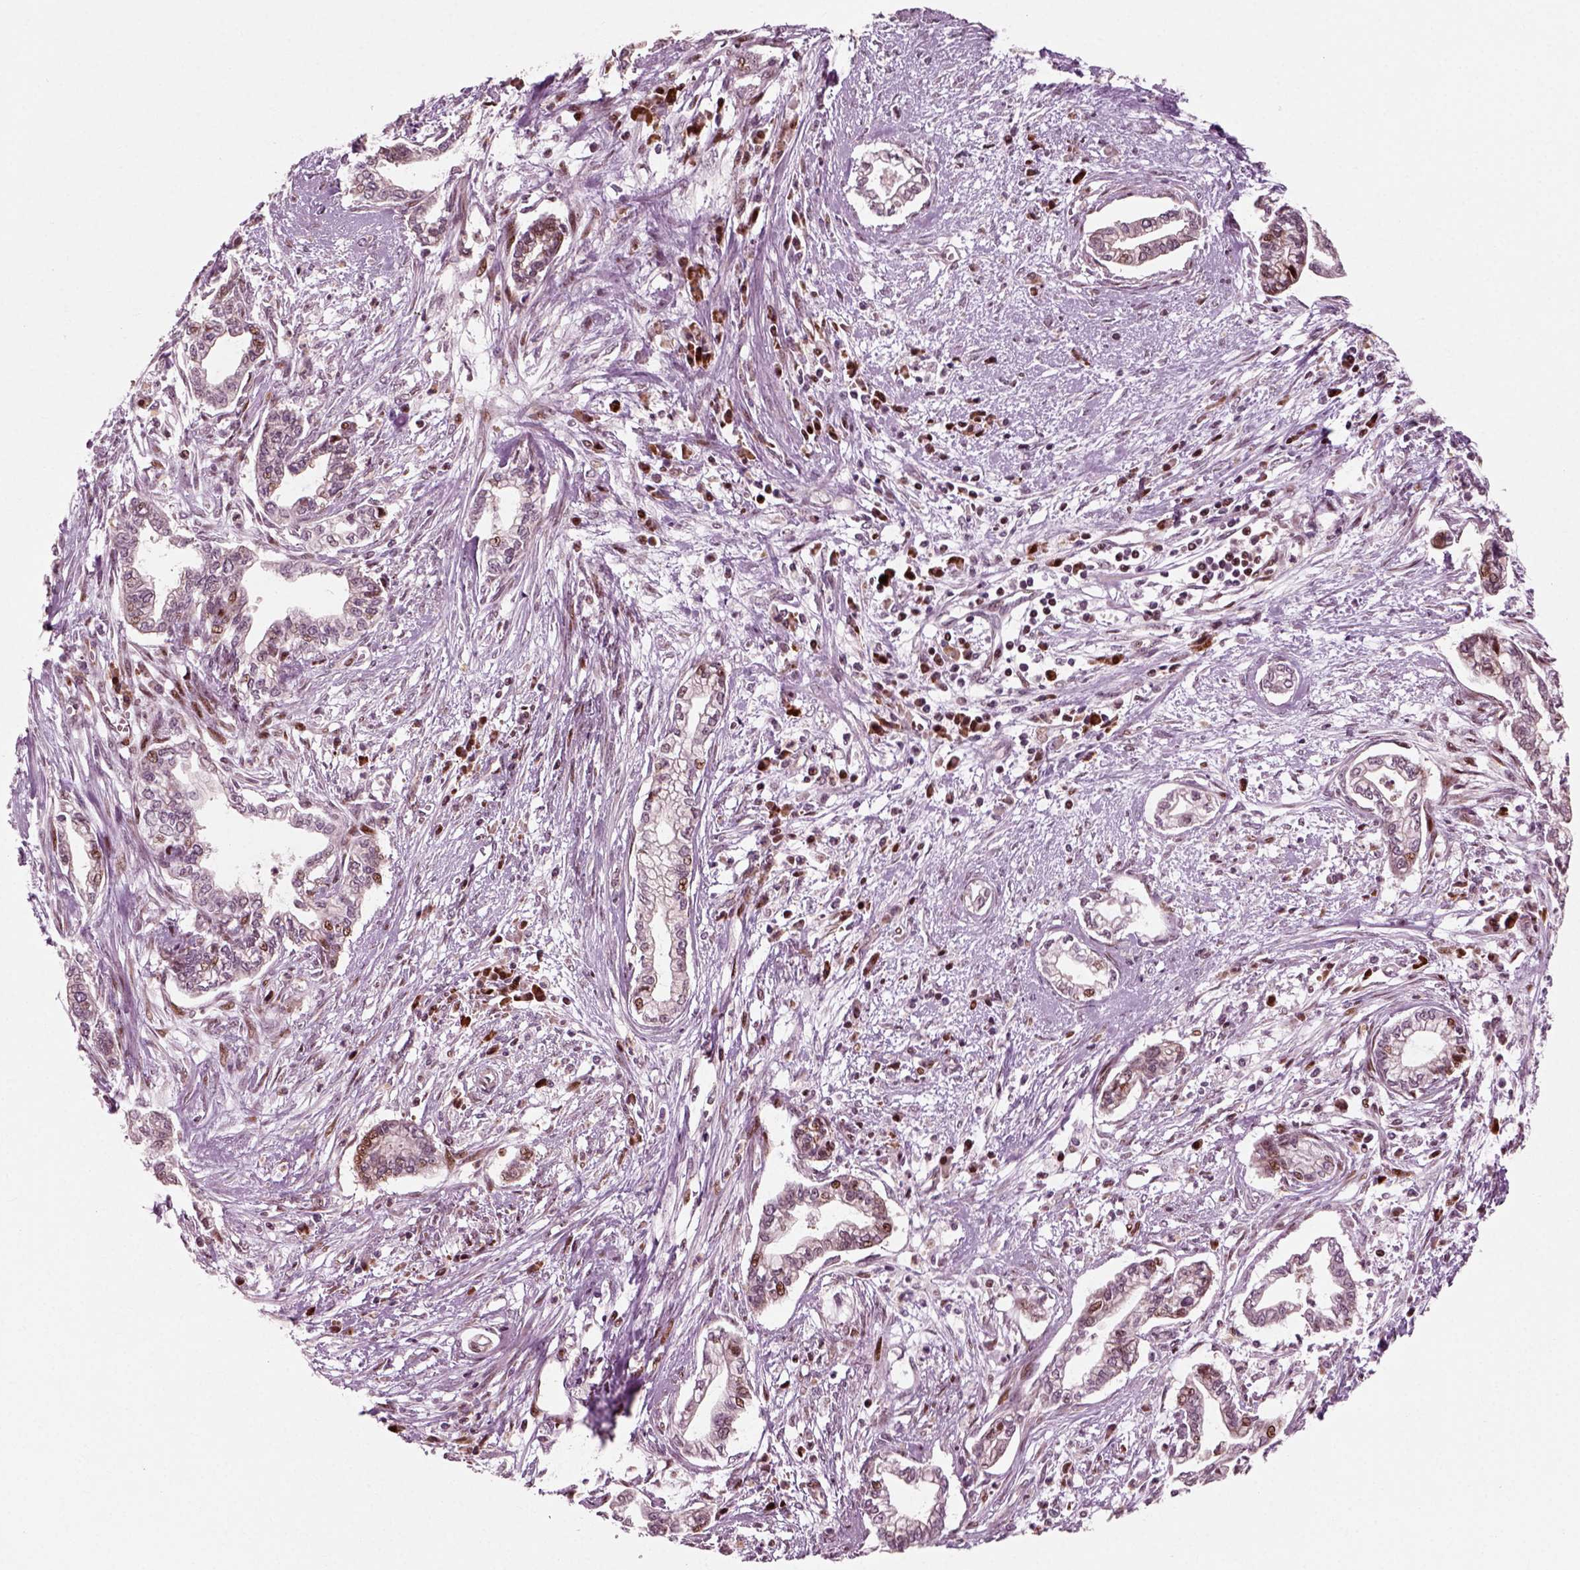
{"staining": {"intensity": "strong", "quantity": "<25%", "location": "nuclear"}, "tissue": "cervical cancer", "cell_type": "Tumor cells", "image_type": "cancer", "snomed": [{"axis": "morphology", "description": "Adenocarcinoma, NOS"}, {"axis": "topography", "description": "Cervix"}], "caption": "IHC of cervical cancer (adenocarcinoma) reveals medium levels of strong nuclear expression in approximately <25% of tumor cells.", "gene": "CDC14A", "patient": {"sex": "female", "age": 62}}